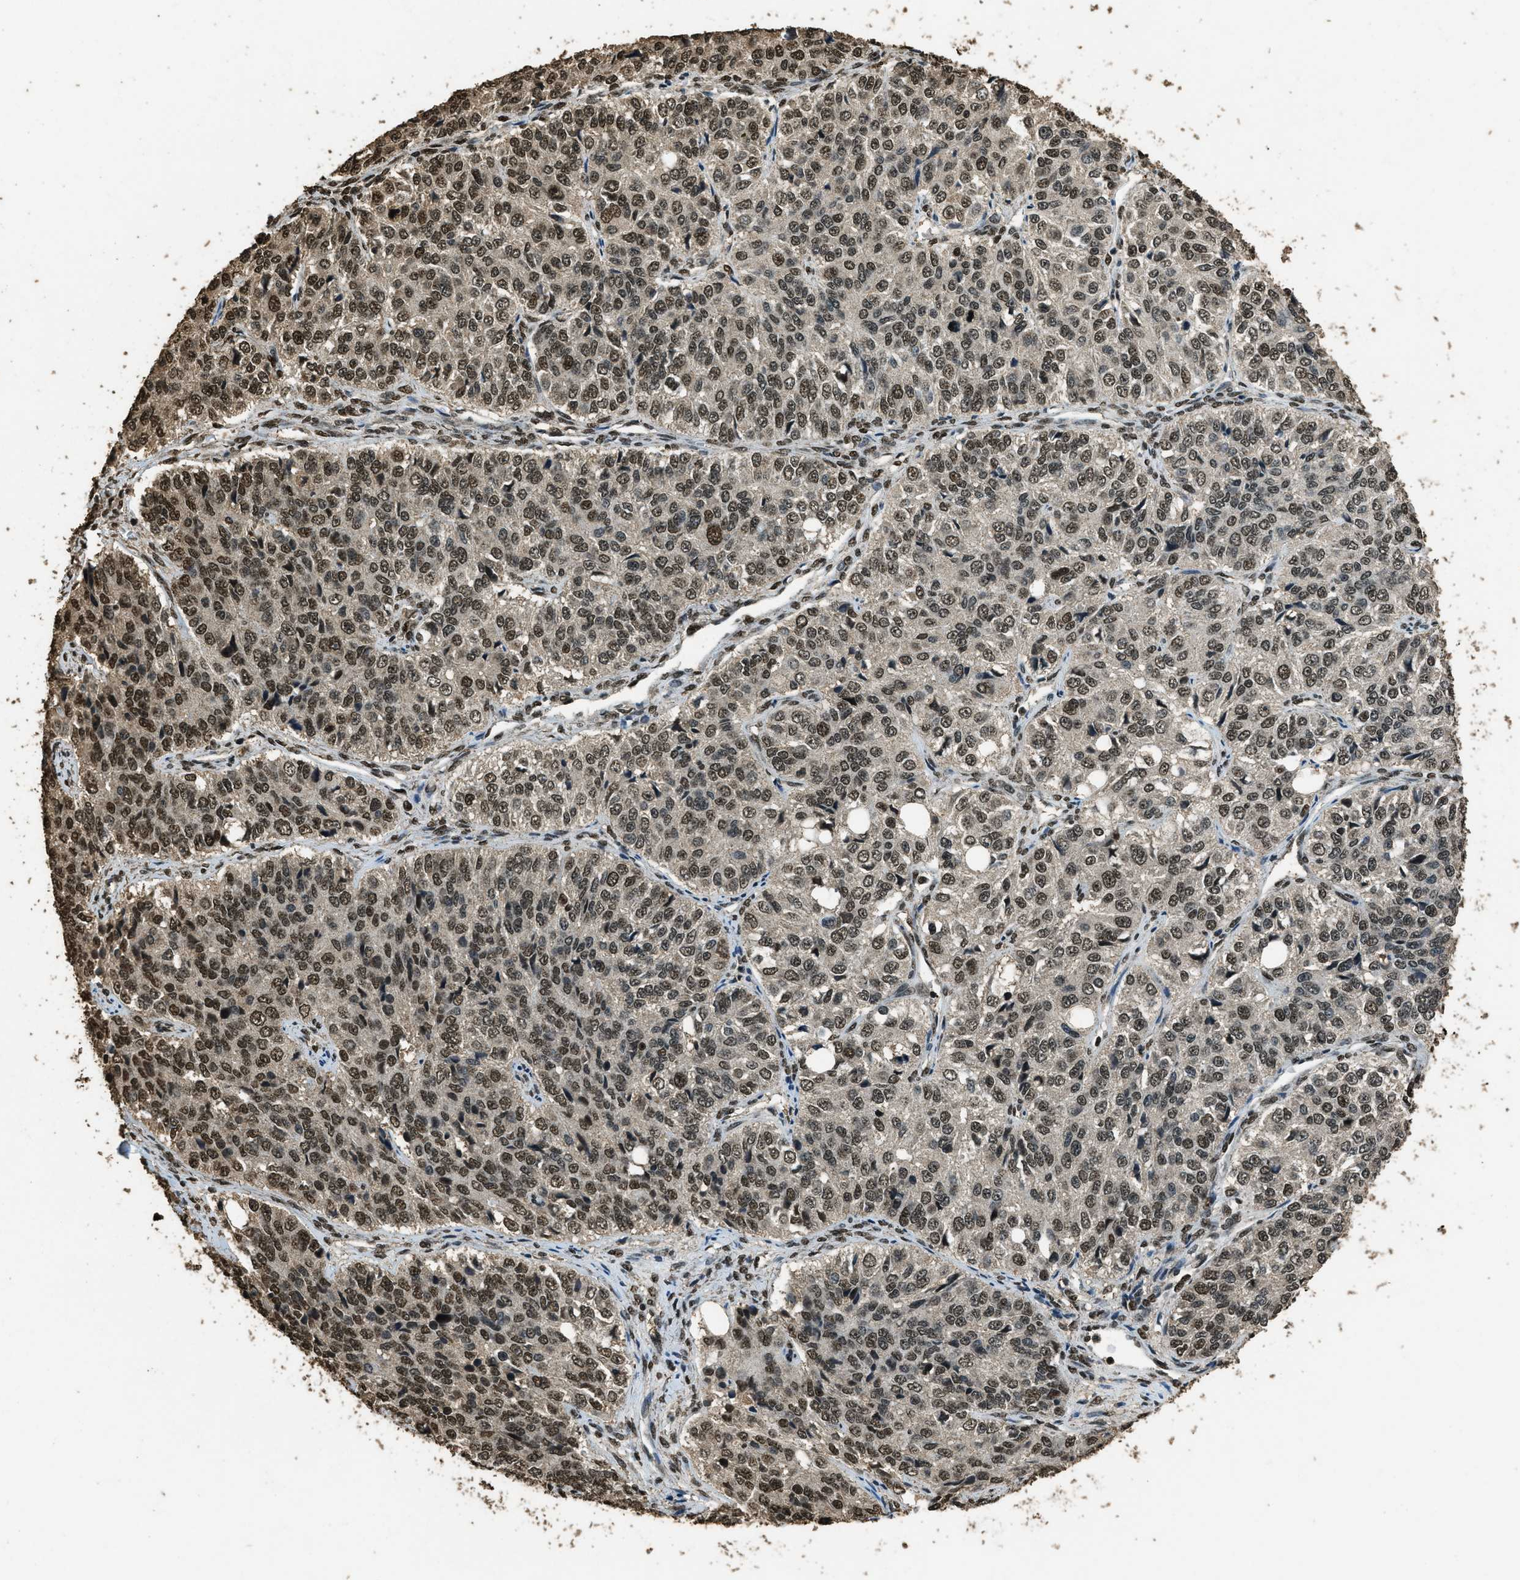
{"staining": {"intensity": "strong", "quantity": ">75%", "location": "nuclear"}, "tissue": "ovarian cancer", "cell_type": "Tumor cells", "image_type": "cancer", "snomed": [{"axis": "morphology", "description": "Carcinoma, endometroid"}, {"axis": "topography", "description": "Ovary"}], "caption": "There is high levels of strong nuclear positivity in tumor cells of ovarian cancer, as demonstrated by immunohistochemical staining (brown color).", "gene": "MYB", "patient": {"sex": "female", "age": 51}}